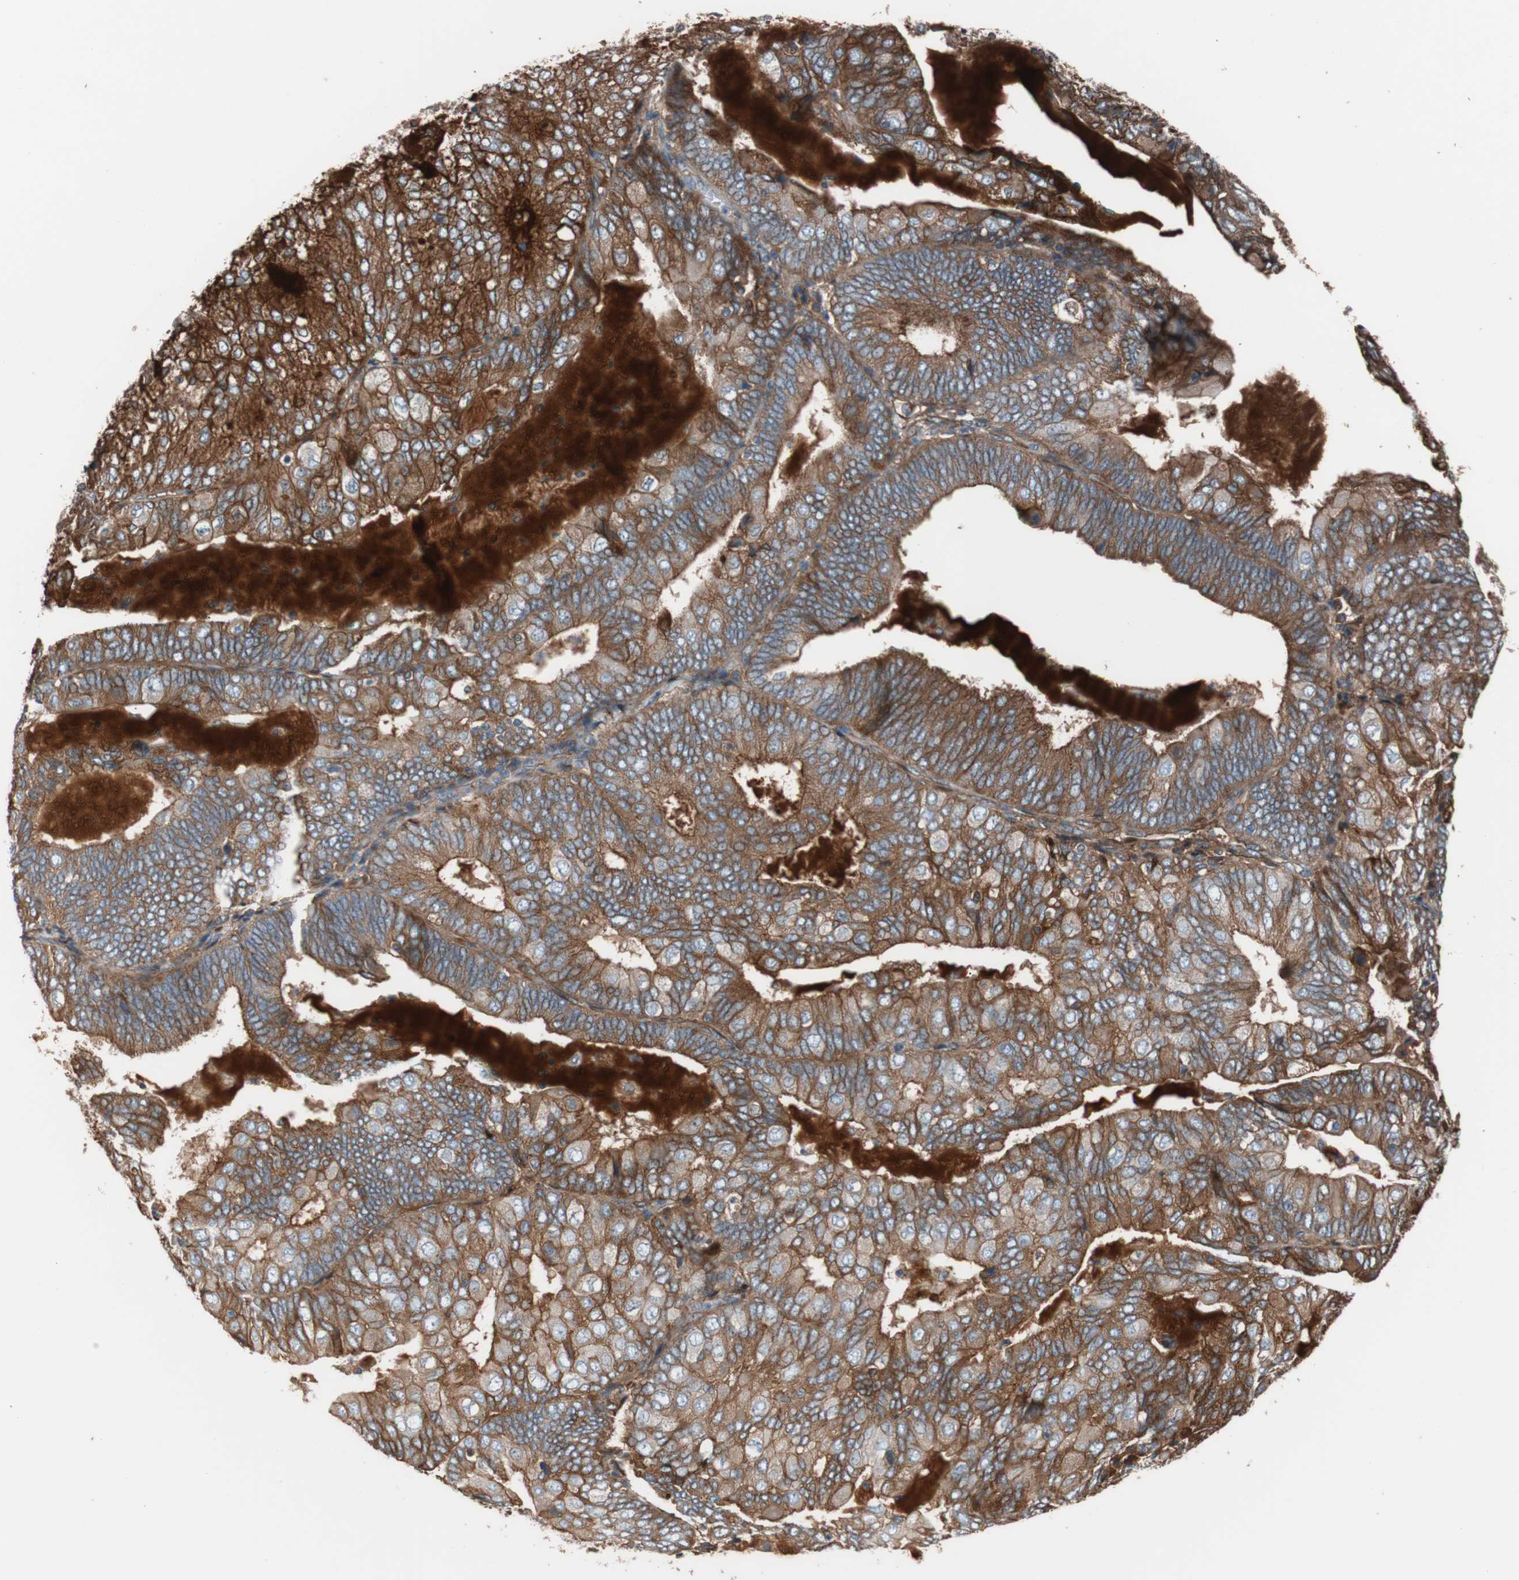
{"staining": {"intensity": "strong", "quantity": ">75%", "location": "cytoplasmic/membranous"}, "tissue": "endometrial cancer", "cell_type": "Tumor cells", "image_type": "cancer", "snomed": [{"axis": "morphology", "description": "Adenocarcinoma, NOS"}, {"axis": "topography", "description": "Endometrium"}], "caption": "IHC staining of endometrial cancer (adenocarcinoma), which reveals high levels of strong cytoplasmic/membranous positivity in about >75% of tumor cells indicating strong cytoplasmic/membranous protein staining. The staining was performed using DAB (brown) for protein detection and nuclei were counterstained in hematoxylin (blue).", "gene": "SPINT1", "patient": {"sex": "female", "age": 81}}